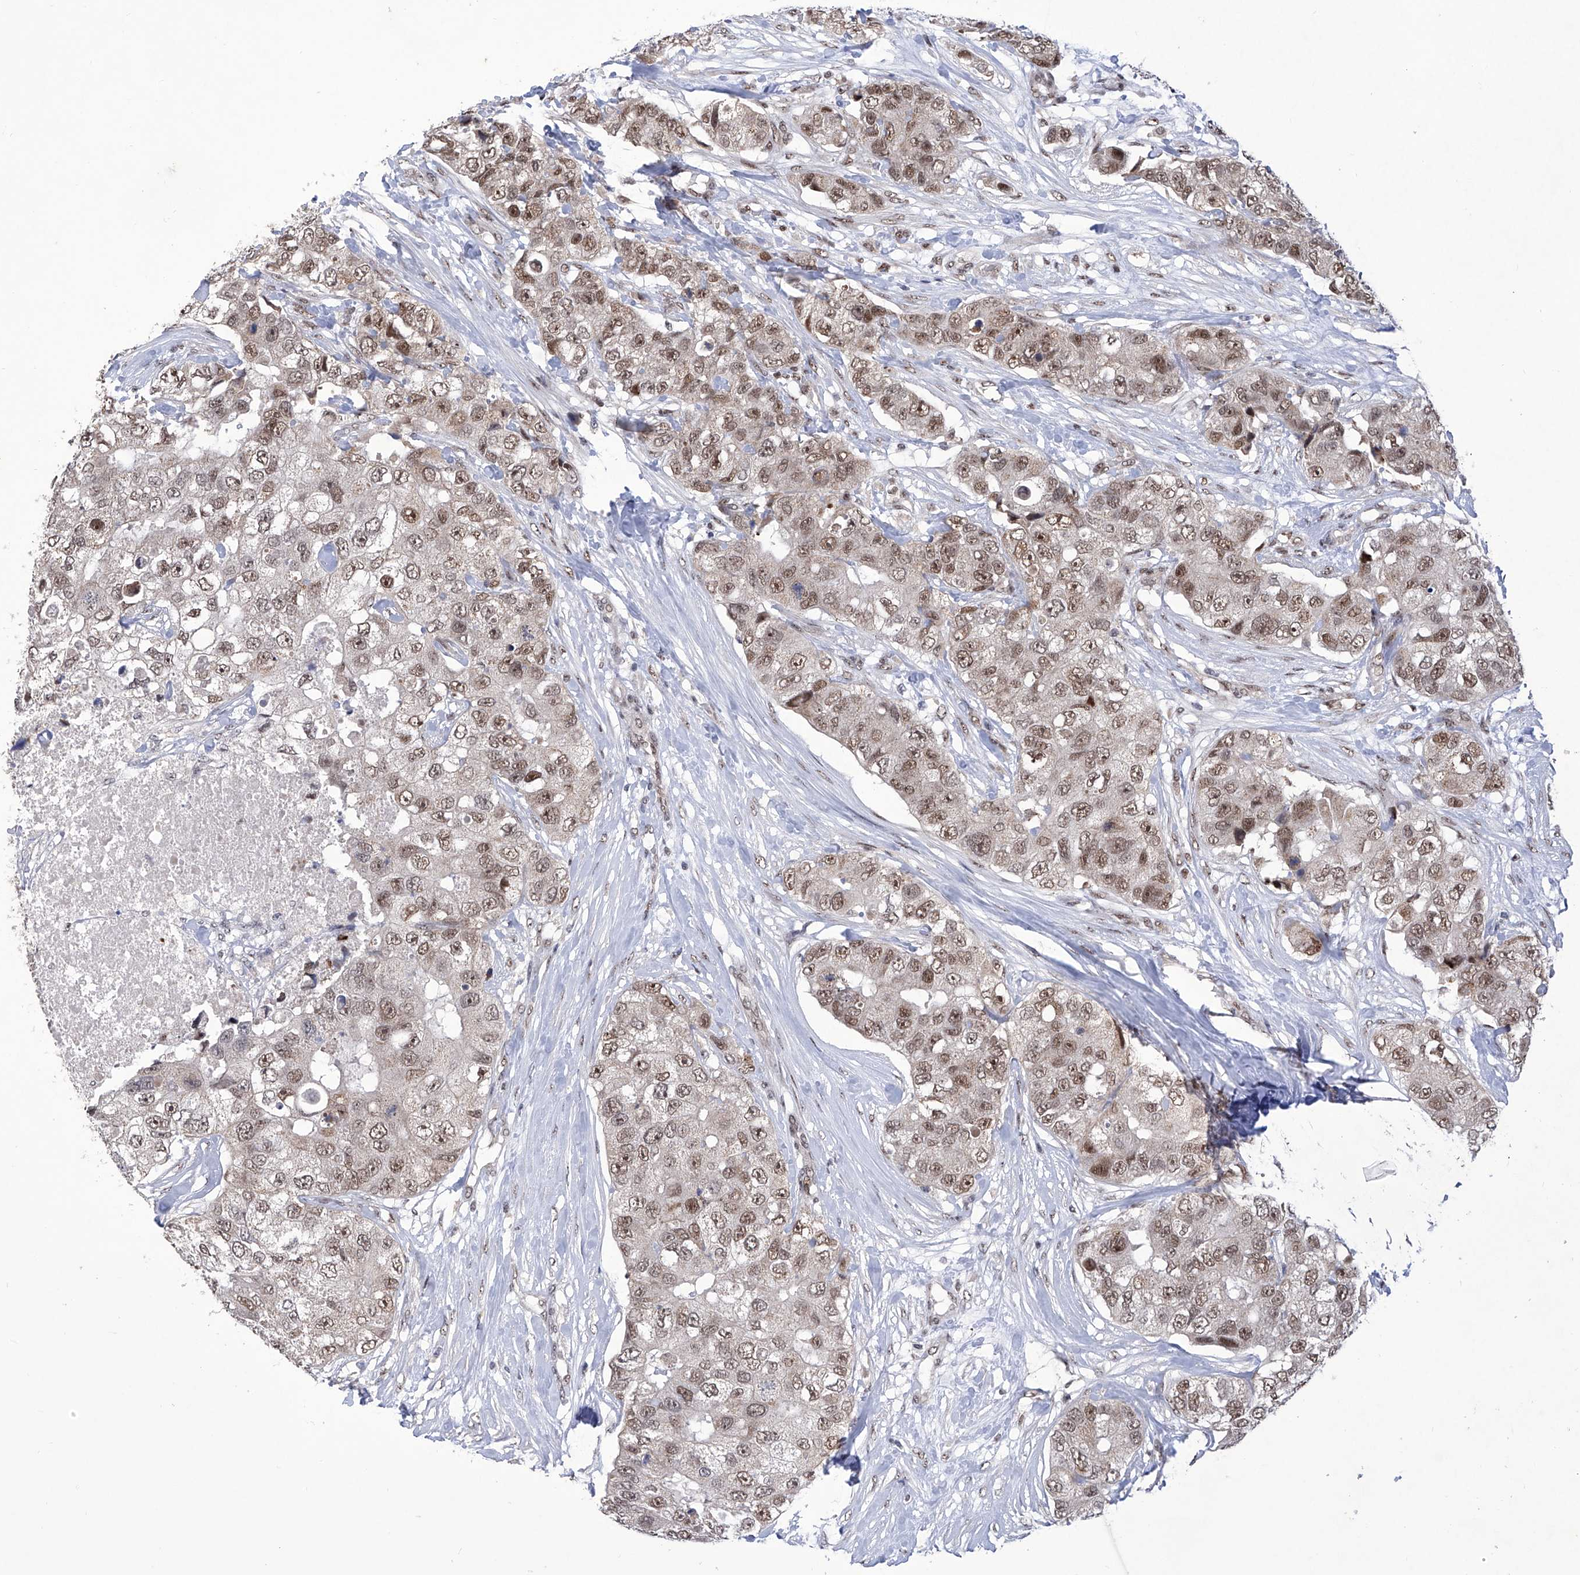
{"staining": {"intensity": "moderate", "quantity": ">75%", "location": "nuclear"}, "tissue": "breast cancer", "cell_type": "Tumor cells", "image_type": "cancer", "snomed": [{"axis": "morphology", "description": "Duct carcinoma"}, {"axis": "topography", "description": "Breast"}], "caption": "Protein staining exhibits moderate nuclear staining in about >75% of tumor cells in intraductal carcinoma (breast).", "gene": "RAD54L", "patient": {"sex": "female", "age": 62}}